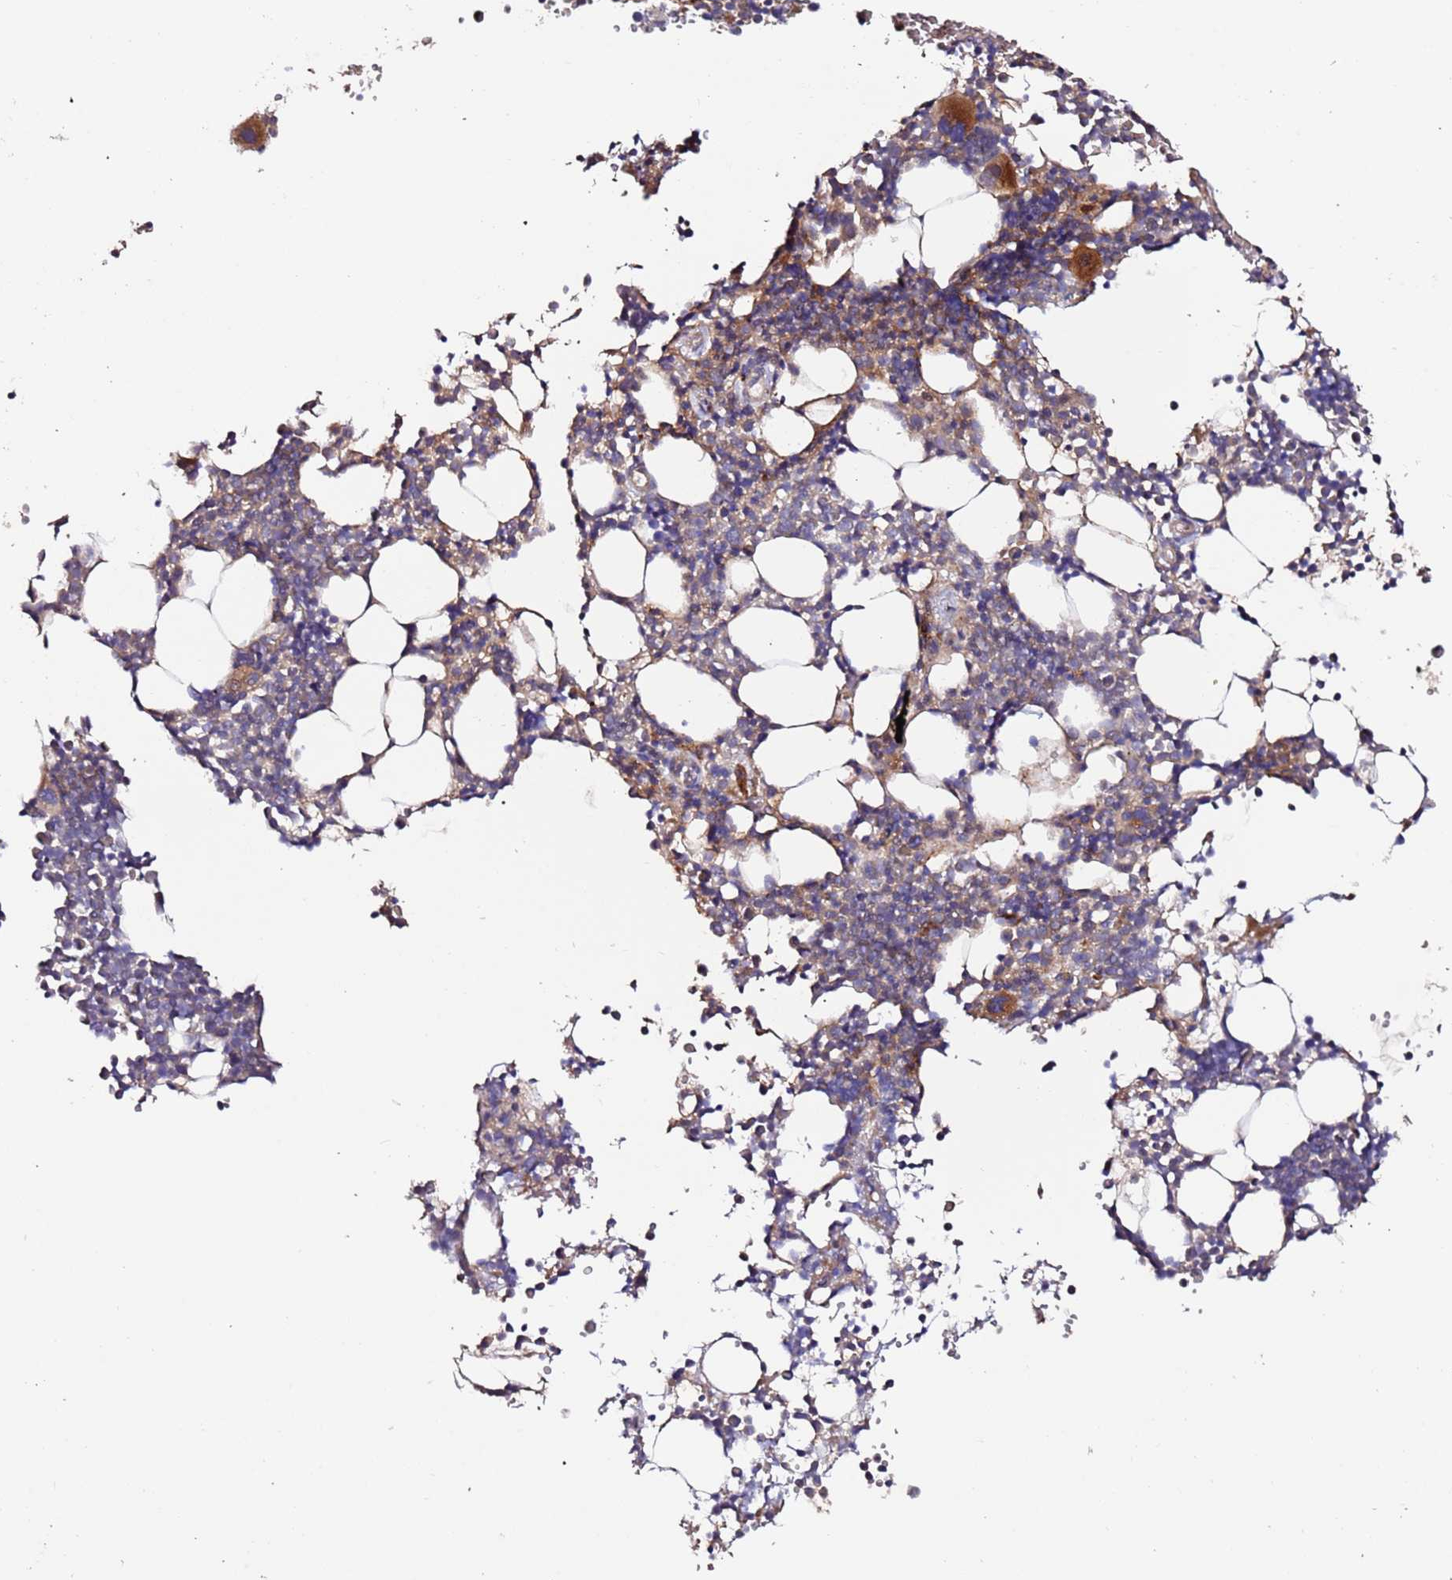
{"staining": {"intensity": "moderate", "quantity": "<25%", "location": "cytoplasmic/membranous"}, "tissue": "bone marrow", "cell_type": "Hematopoietic cells", "image_type": "normal", "snomed": [{"axis": "morphology", "description": "Normal tissue, NOS"}, {"axis": "topography", "description": "Bone marrow"}], "caption": "This photomicrograph shows IHC staining of normal bone marrow, with low moderate cytoplasmic/membranous positivity in approximately <25% of hematopoietic cells.", "gene": "HSD17B7", "patient": {"sex": "male", "age": 15}}